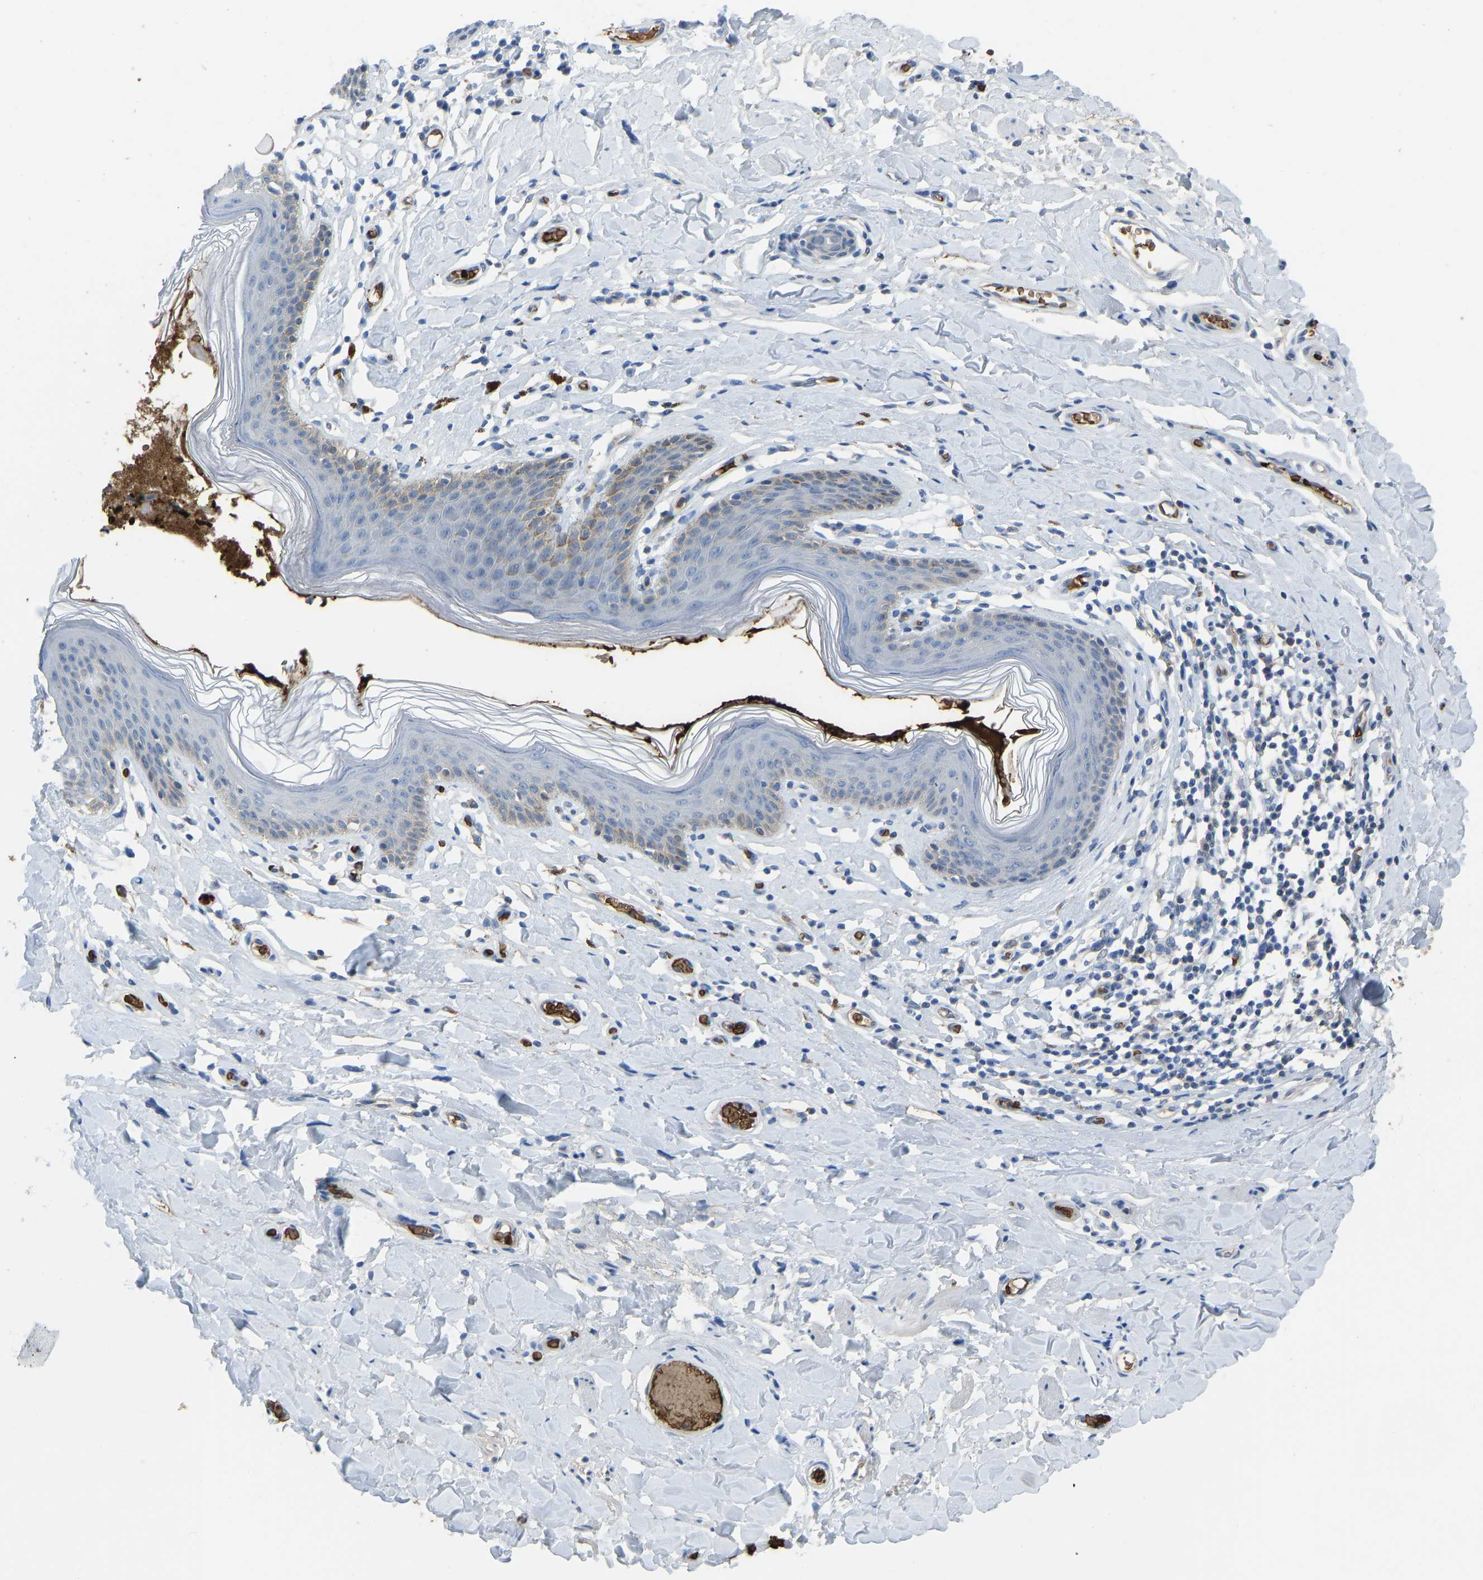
{"staining": {"intensity": "moderate", "quantity": "<25%", "location": "cytoplasmic/membranous"}, "tissue": "skin", "cell_type": "Epidermal cells", "image_type": "normal", "snomed": [{"axis": "morphology", "description": "Normal tissue, NOS"}, {"axis": "topography", "description": "Vulva"}], "caption": "DAB (3,3'-diaminobenzidine) immunohistochemical staining of unremarkable skin displays moderate cytoplasmic/membranous protein staining in approximately <25% of epidermal cells.", "gene": "PIGS", "patient": {"sex": "female", "age": 66}}